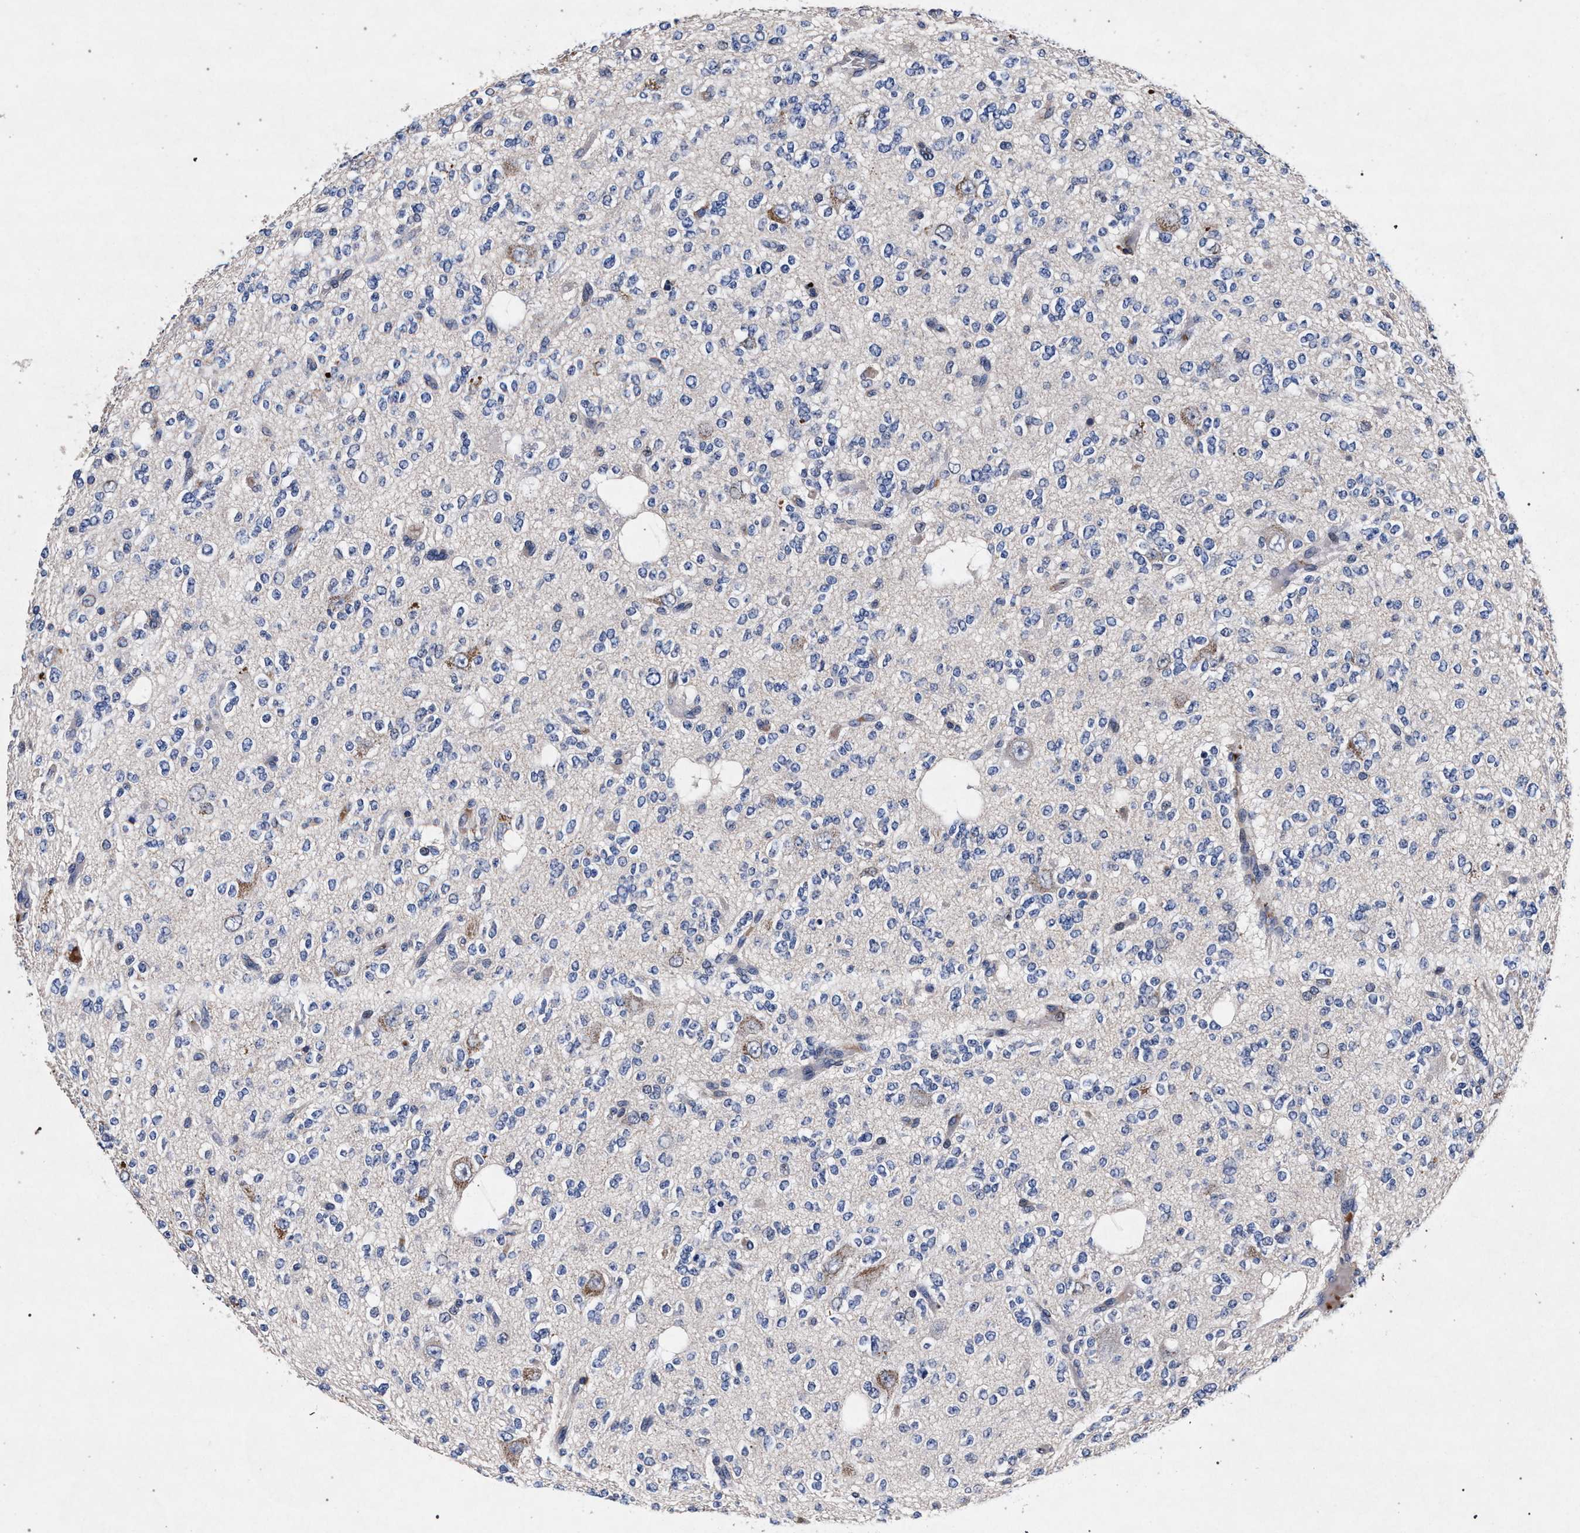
{"staining": {"intensity": "negative", "quantity": "none", "location": "none"}, "tissue": "glioma", "cell_type": "Tumor cells", "image_type": "cancer", "snomed": [{"axis": "morphology", "description": "Glioma, malignant, Low grade"}, {"axis": "topography", "description": "Brain"}], "caption": "This histopathology image is of glioma stained with immunohistochemistry (IHC) to label a protein in brown with the nuclei are counter-stained blue. There is no expression in tumor cells. Nuclei are stained in blue.", "gene": "NEK7", "patient": {"sex": "male", "age": 38}}